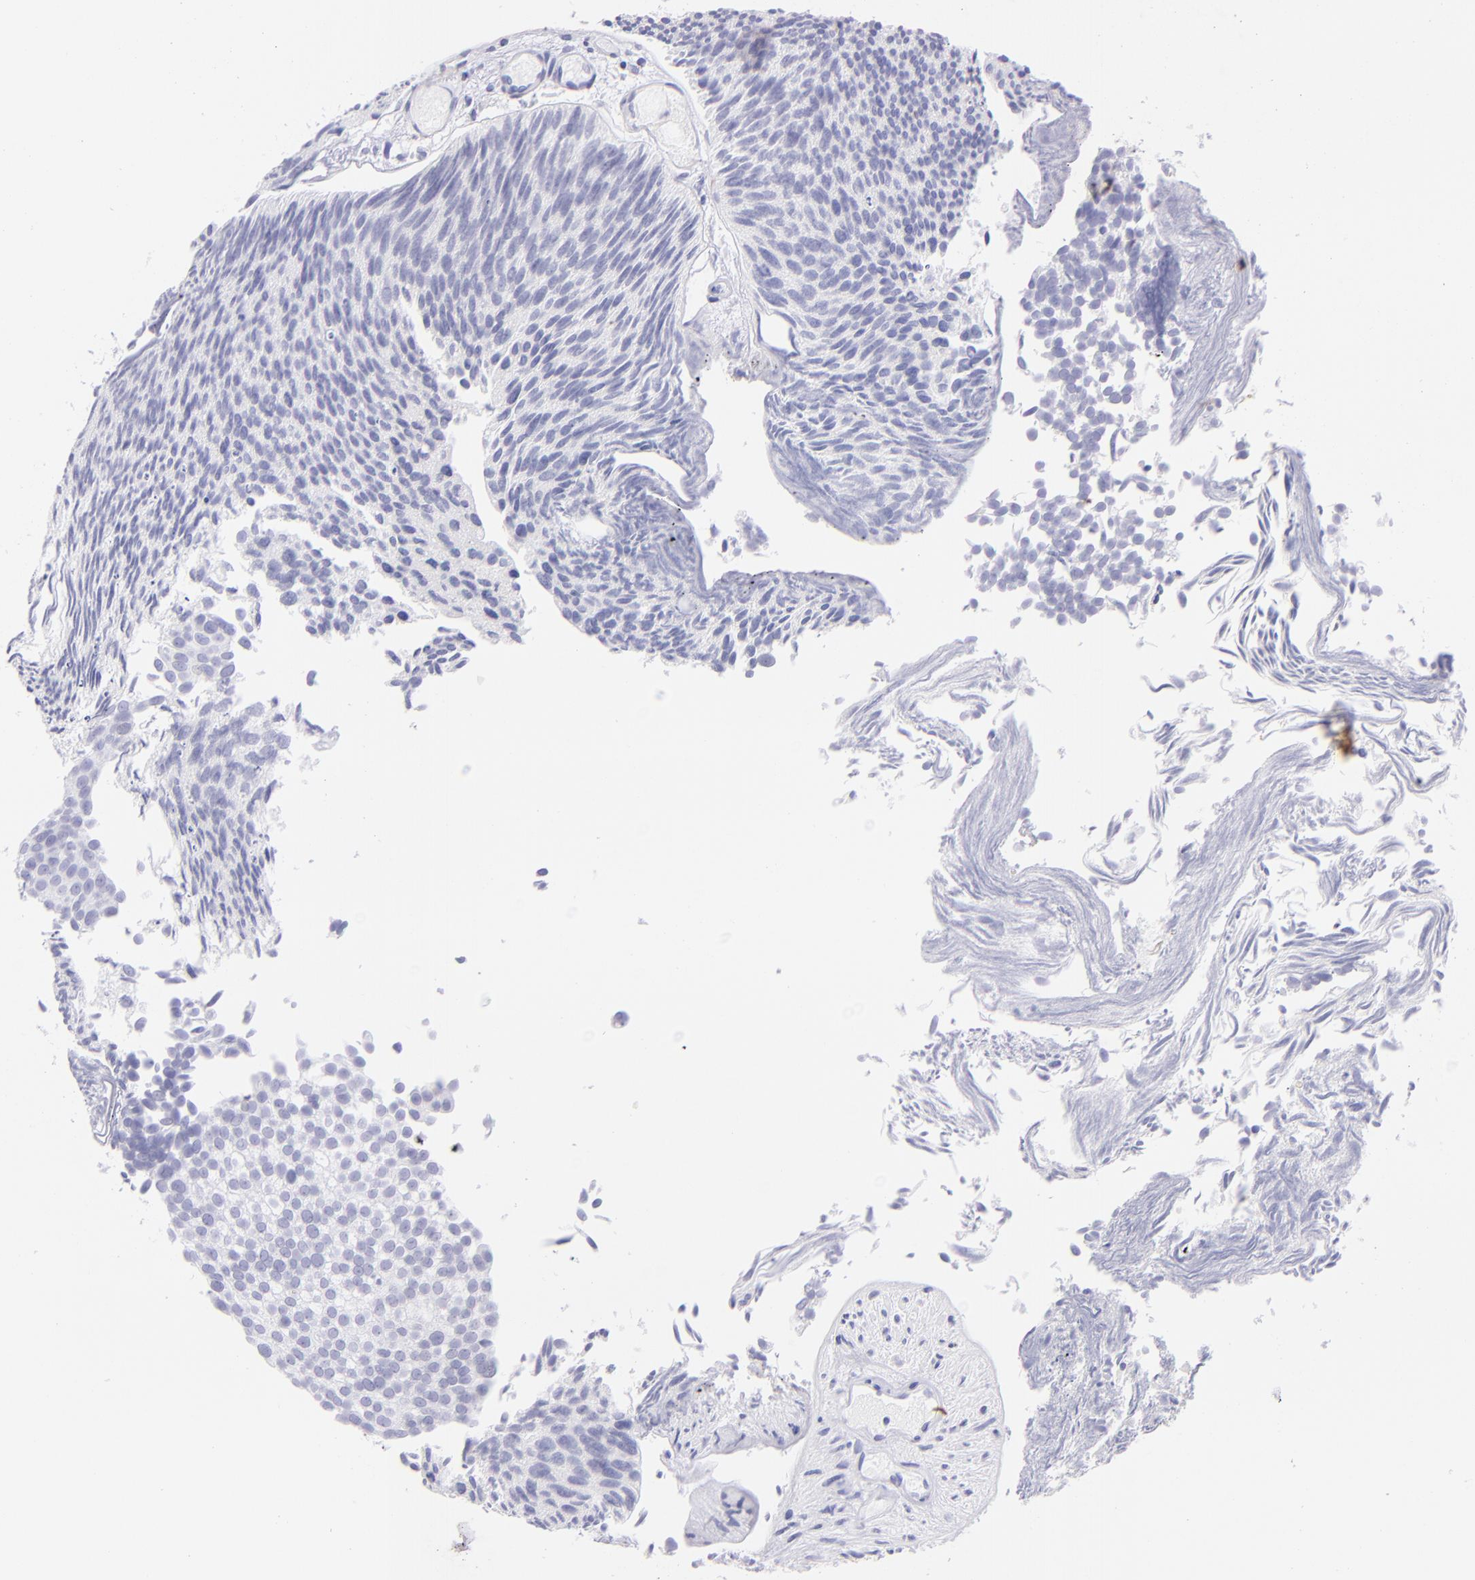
{"staining": {"intensity": "negative", "quantity": "none", "location": "none"}, "tissue": "urothelial cancer", "cell_type": "Tumor cells", "image_type": "cancer", "snomed": [{"axis": "morphology", "description": "Urothelial carcinoma, Low grade"}, {"axis": "topography", "description": "Urinary bladder"}], "caption": "Immunohistochemistry (IHC) image of neoplastic tissue: human urothelial cancer stained with DAB (3,3'-diaminobenzidine) demonstrates no significant protein positivity in tumor cells.", "gene": "CD72", "patient": {"sex": "male", "age": 84}}